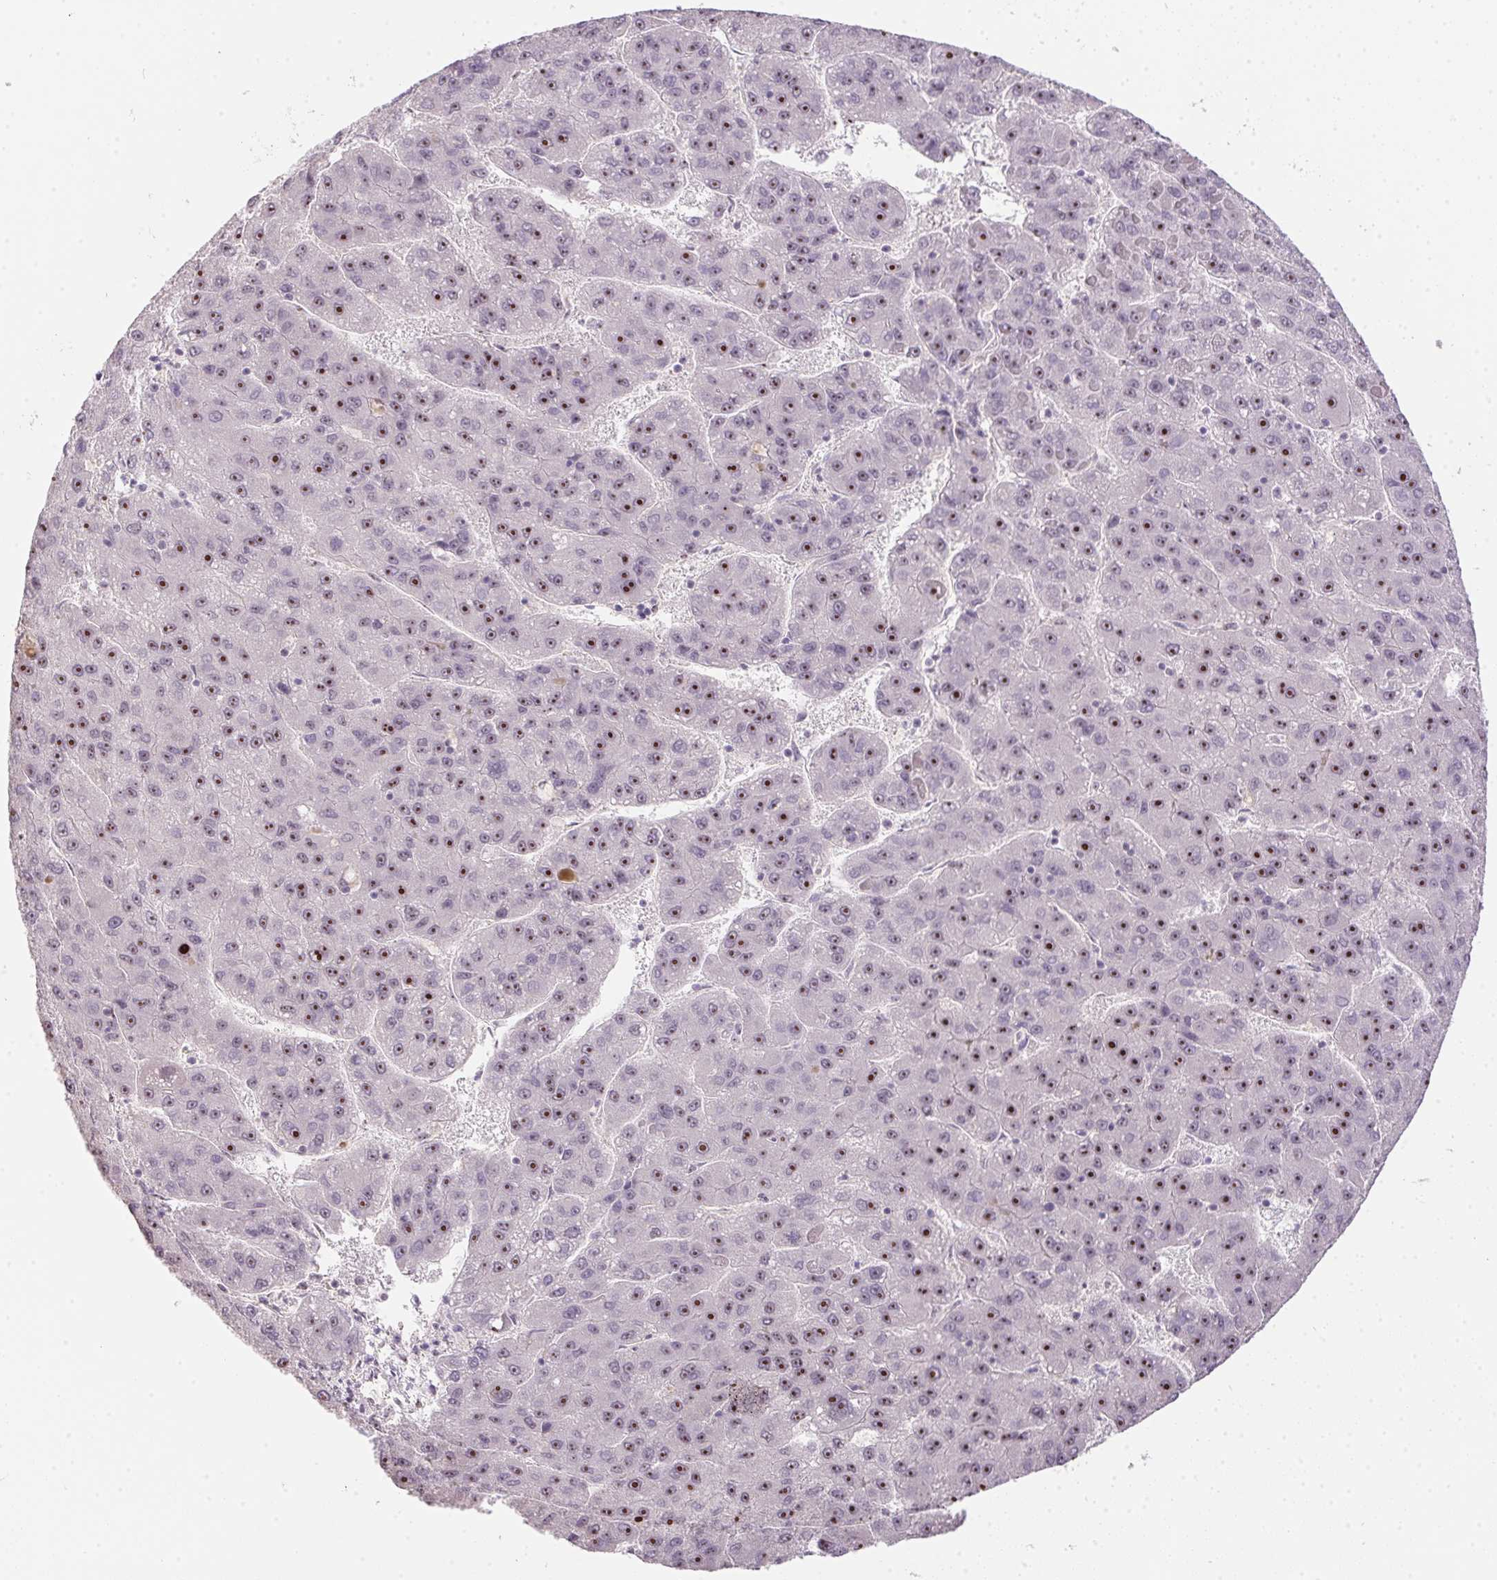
{"staining": {"intensity": "moderate", "quantity": "25%-75%", "location": "nuclear"}, "tissue": "liver cancer", "cell_type": "Tumor cells", "image_type": "cancer", "snomed": [{"axis": "morphology", "description": "Carcinoma, Hepatocellular, NOS"}, {"axis": "topography", "description": "Liver"}], "caption": "Tumor cells reveal moderate nuclear expression in about 25%-75% of cells in hepatocellular carcinoma (liver). Immunohistochemistry (ihc) stains the protein in brown and the nuclei are stained blue.", "gene": "BATF2", "patient": {"sex": "female", "age": 82}}